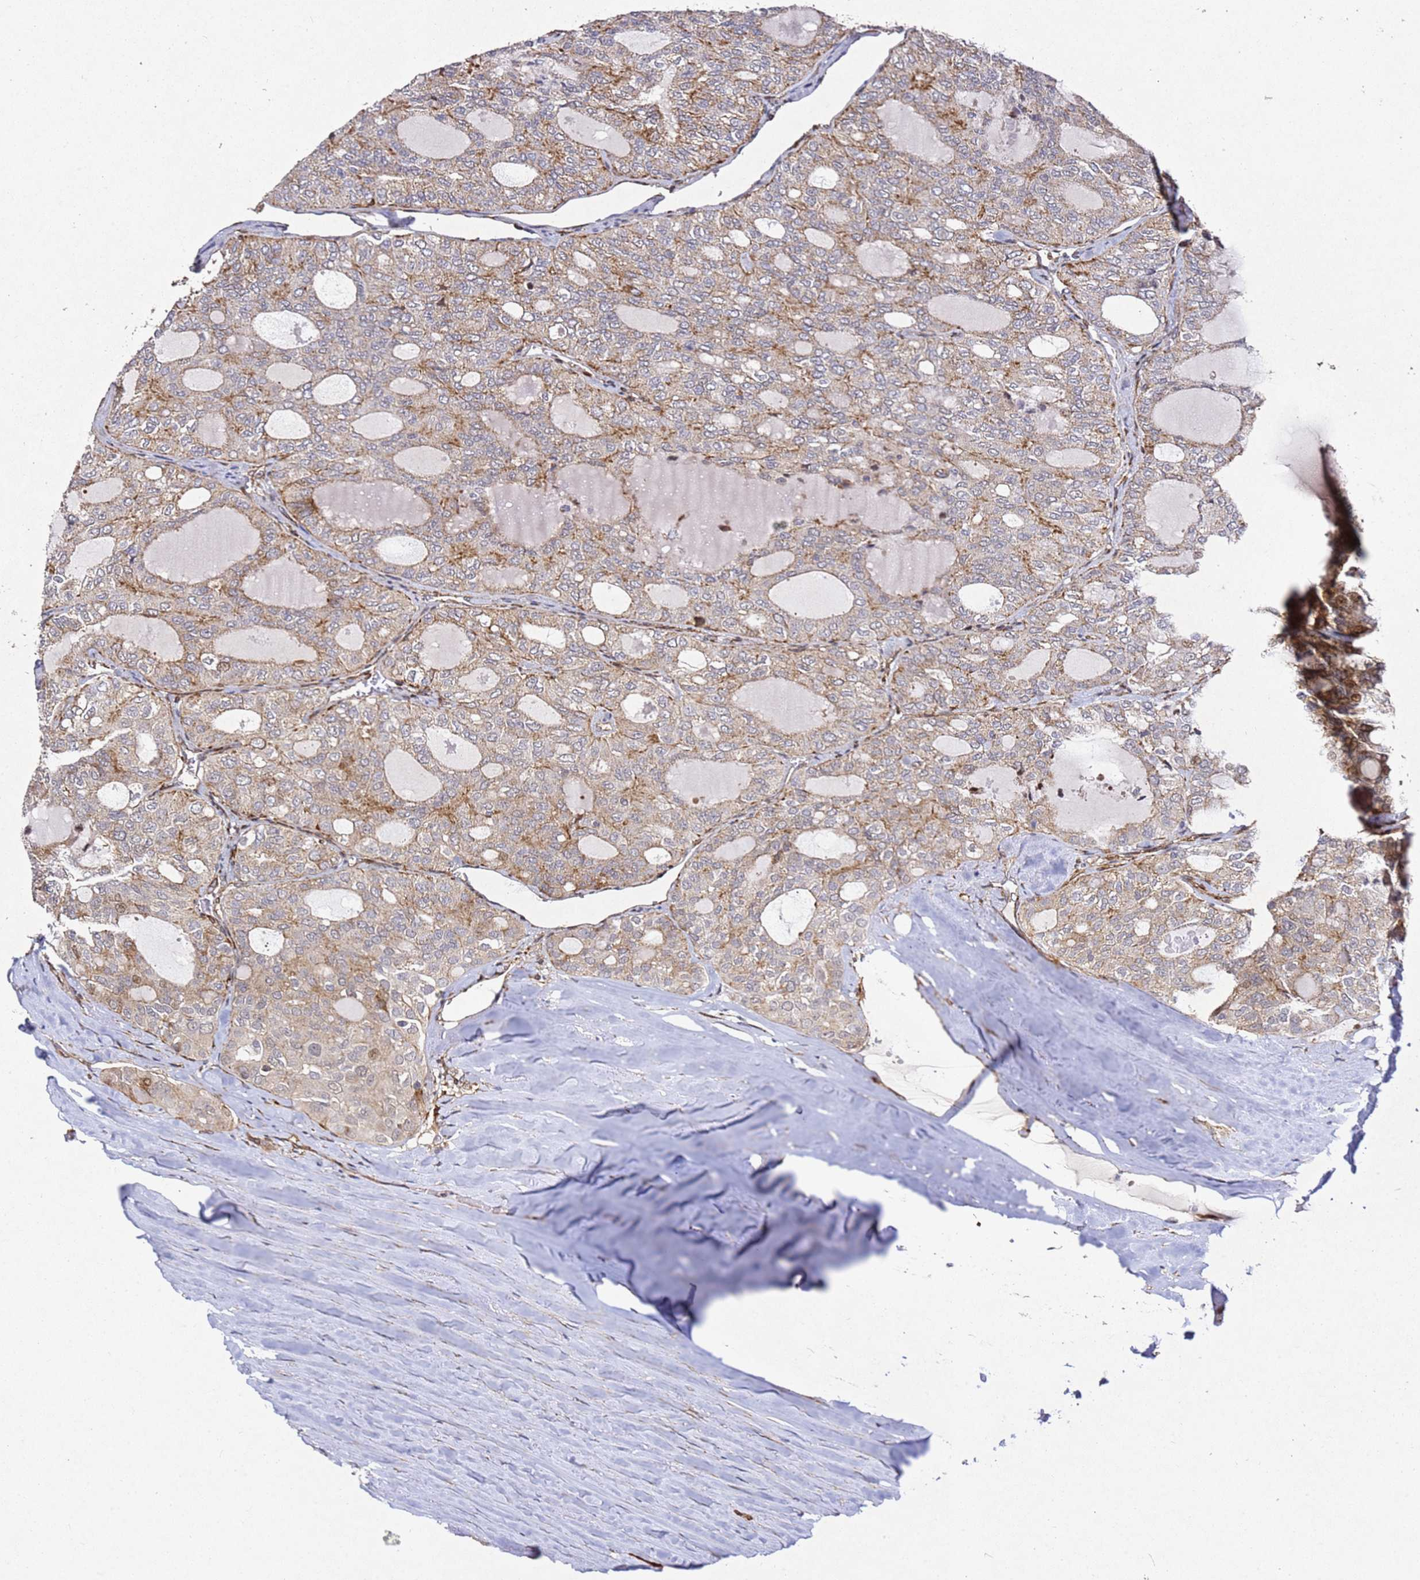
{"staining": {"intensity": "weak", "quantity": "25%-75%", "location": "cytoplasmic/membranous"}, "tissue": "thyroid cancer", "cell_type": "Tumor cells", "image_type": "cancer", "snomed": [{"axis": "morphology", "description": "Follicular adenoma carcinoma, NOS"}, {"axis": "topography", "description": "Thyroid gland"}], "caption": "Tumor cells demonstrate weak cytoplasmic/membranous expression in approximately 25%-75% of cells in thyroid cancer (follicular adenoma carcinoma).", "gene": "ZNF296", "patient": {"sex": "male", "age": 75}}